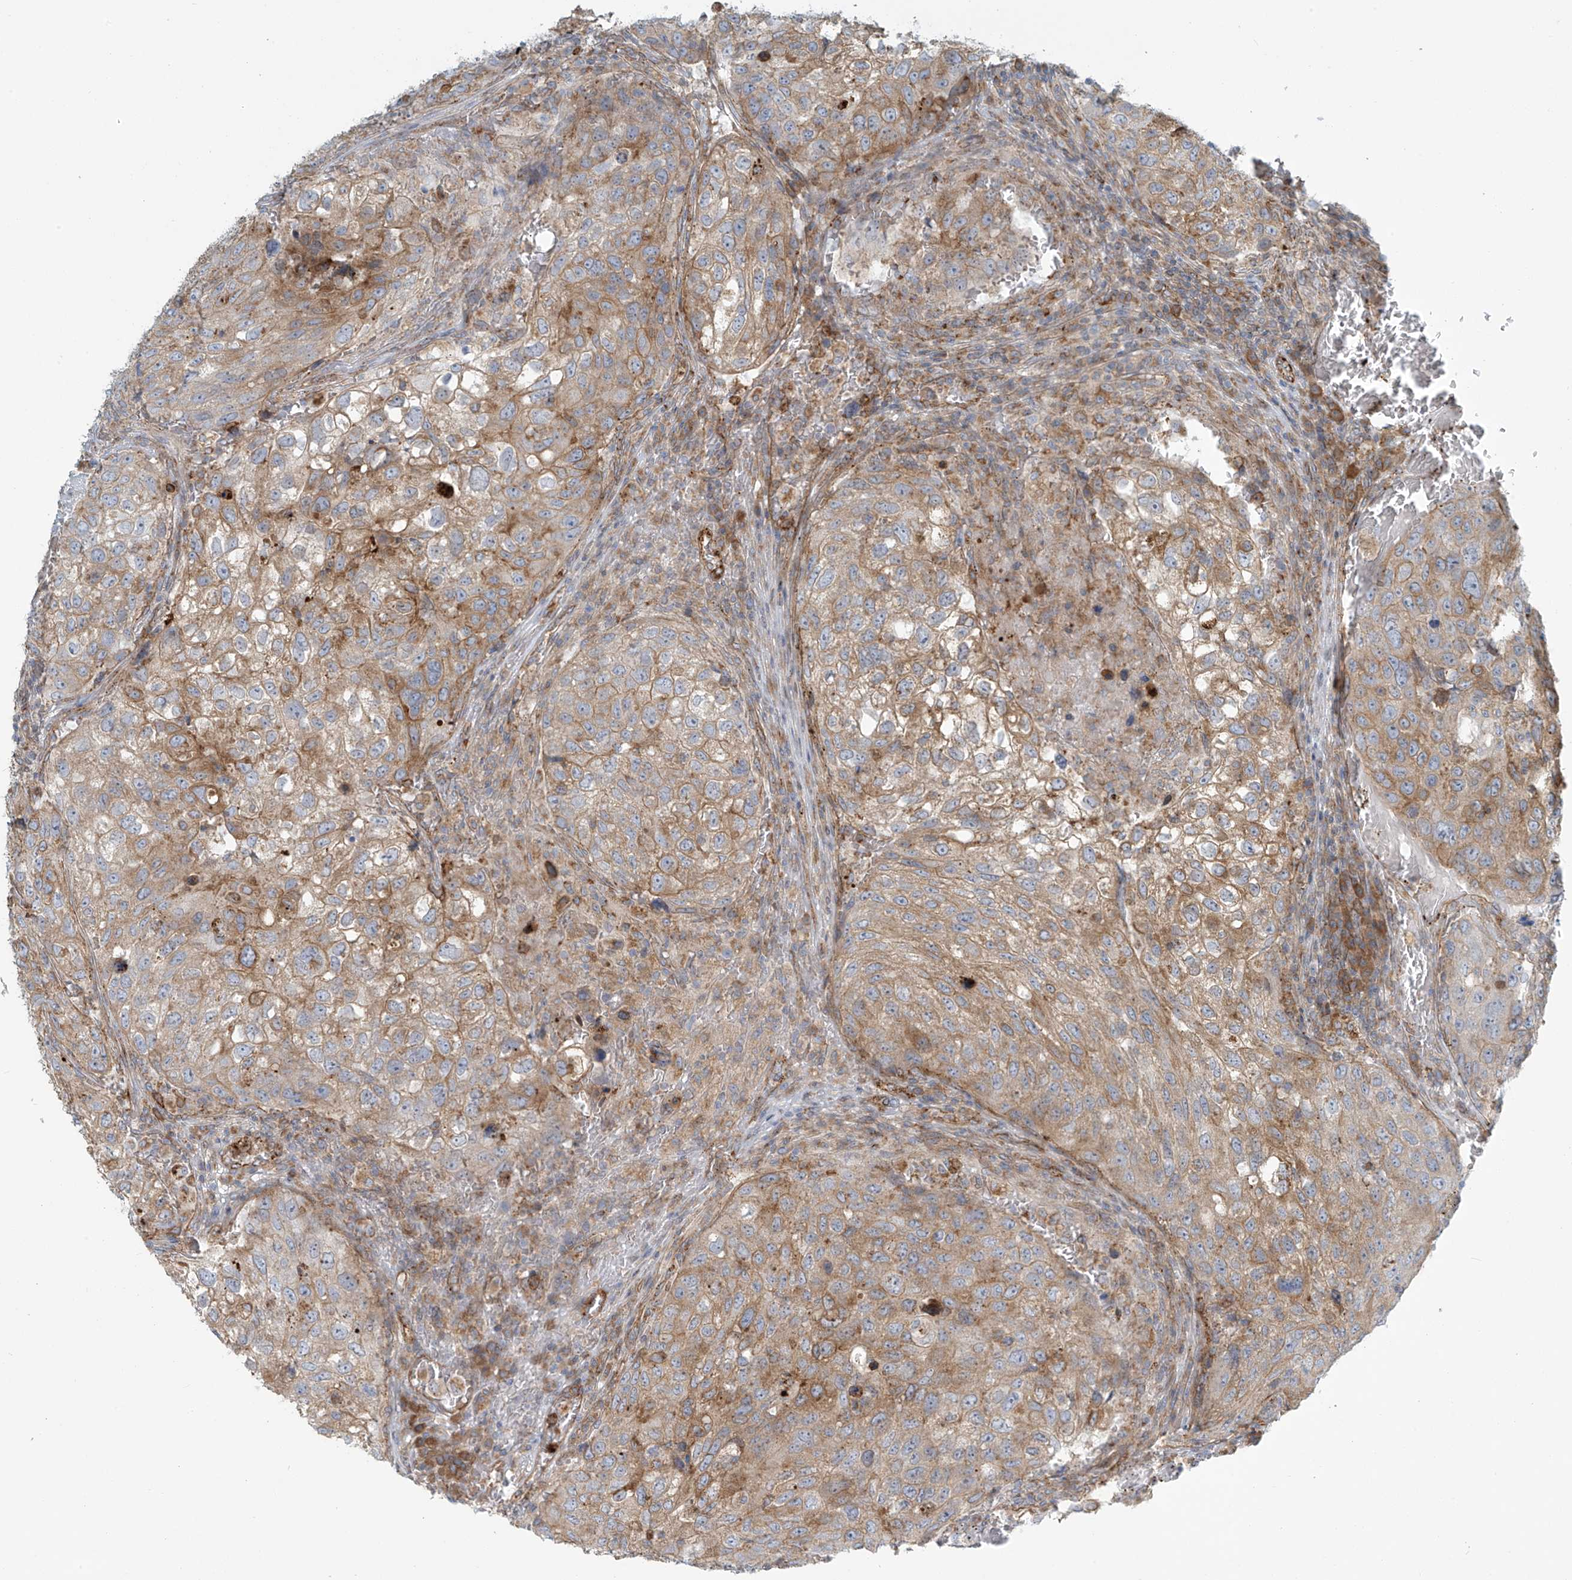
{"staining": {"intensity": "weak", "quantity": "25%-75%", "location": "cytoplasmic/membranous"}, "tissue": "urothelial cancer", "cell_type": "Tumor cells", "image_type": "cancer", "snomed": [{"axis": "morphology", "description": "Urothelial carcinoma, High grade"}, {"axis": "topography", "description": "Lymph node"}, {"axis": "topography", "description": "Urinary bladder"}], "caption": "Weak cytoplasmic/membranous expression for a protein is seen in approximately 25%-75% of tumor cells of urothelial carcinoma (high-grade) using IHC.", "gene": "LZTS3", "patient": {"sex": "male", "age": 51}}